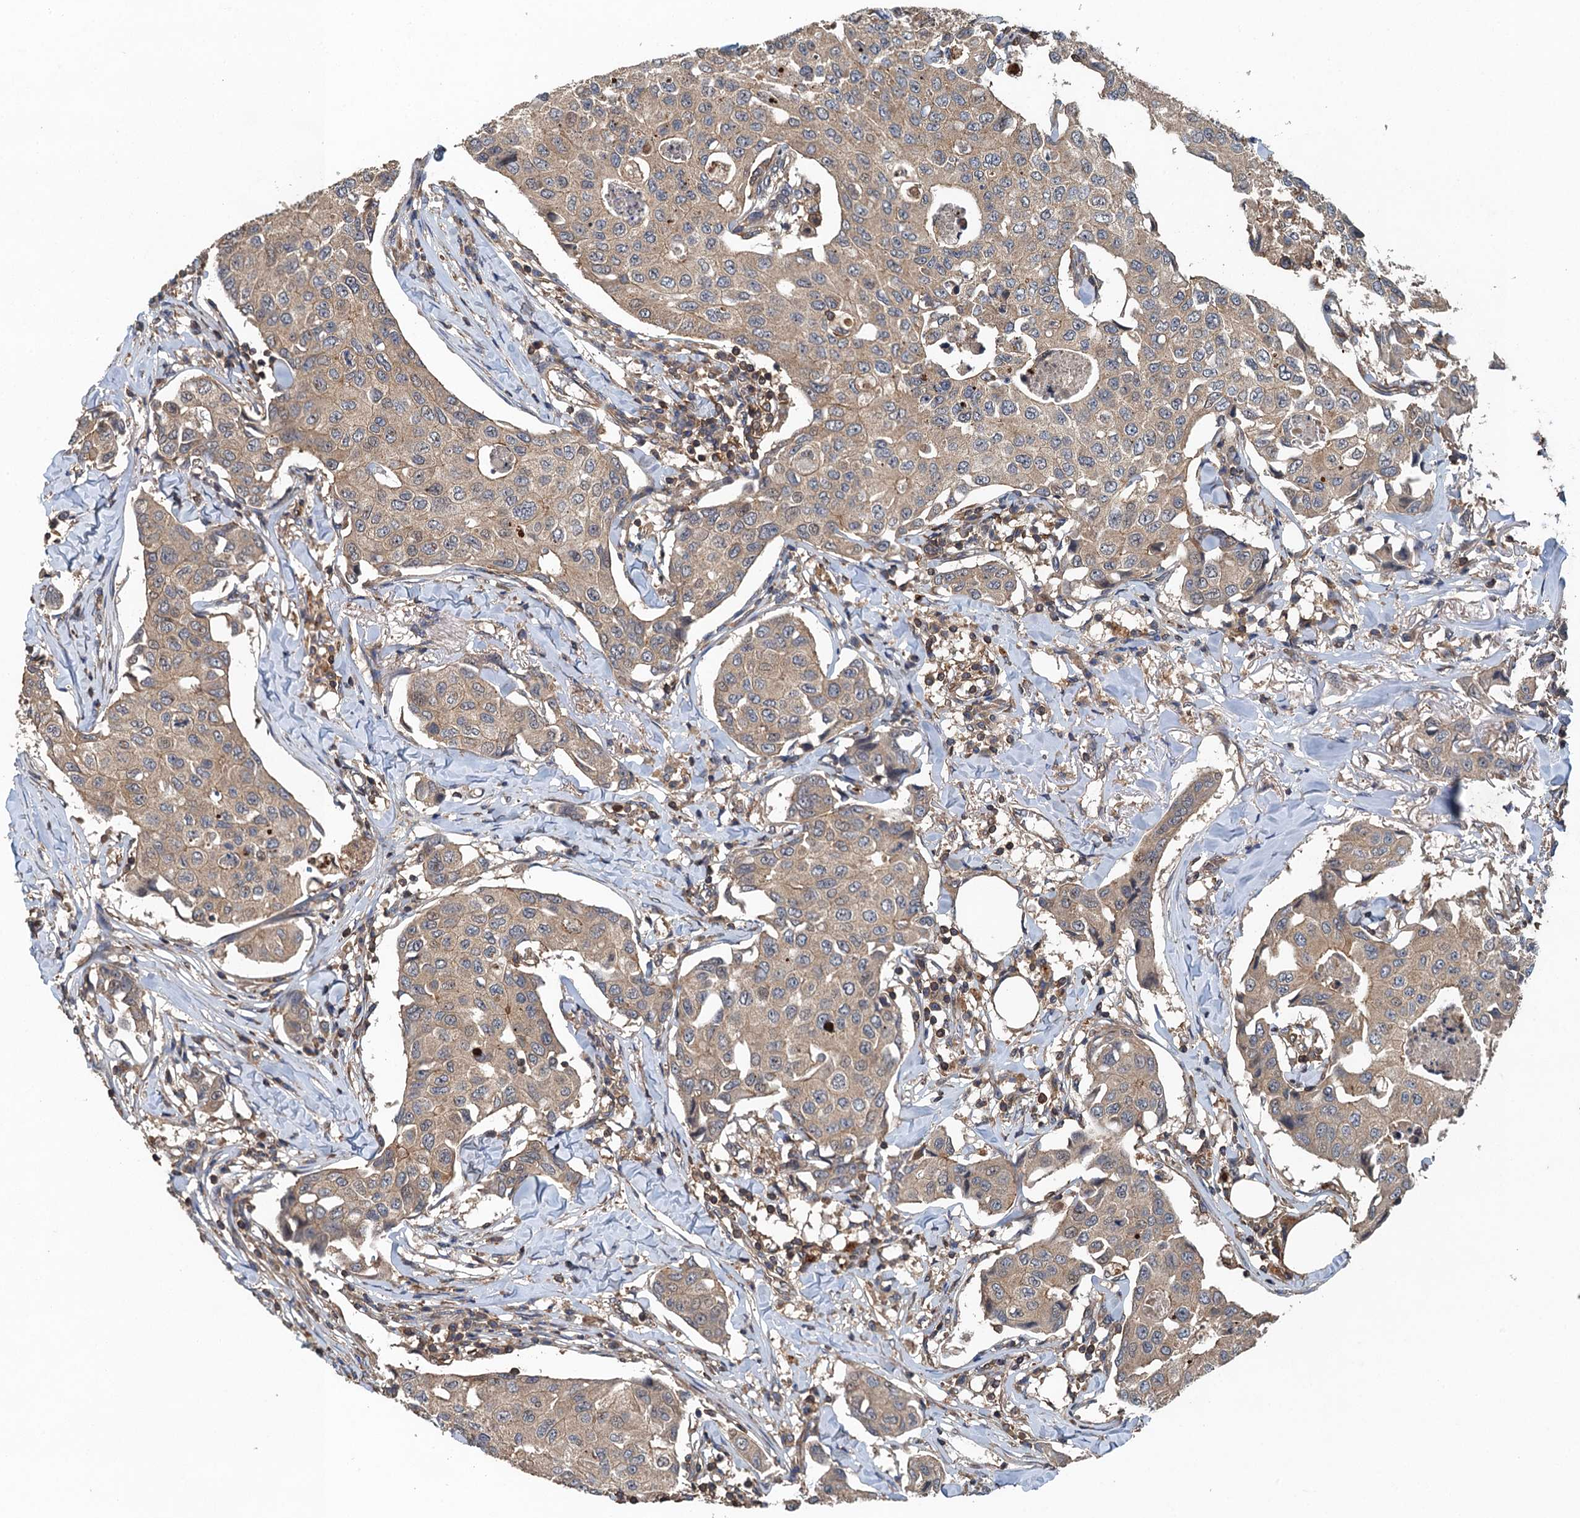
{"staining": {"intensity": "weak", "quantity": ">75%", "location": "cytoplasmic/membranous"}, "tissue": "breast cancer", "cell_type": "Tumor cells", "image_type": "cancer", "snomed": [{"axis": "morphology", "description": "Duct carcinoma"}, {"axis": "topography", "description": "Breast"}], "caption": "Protein staining demonstrates weak cytoplasmic/membranous positivity in about >75% of tumor cells in breast cancer (intraductal carcinoma).", "gene": "BORCS5", "patient": {"sex": "female", "age": 80}}